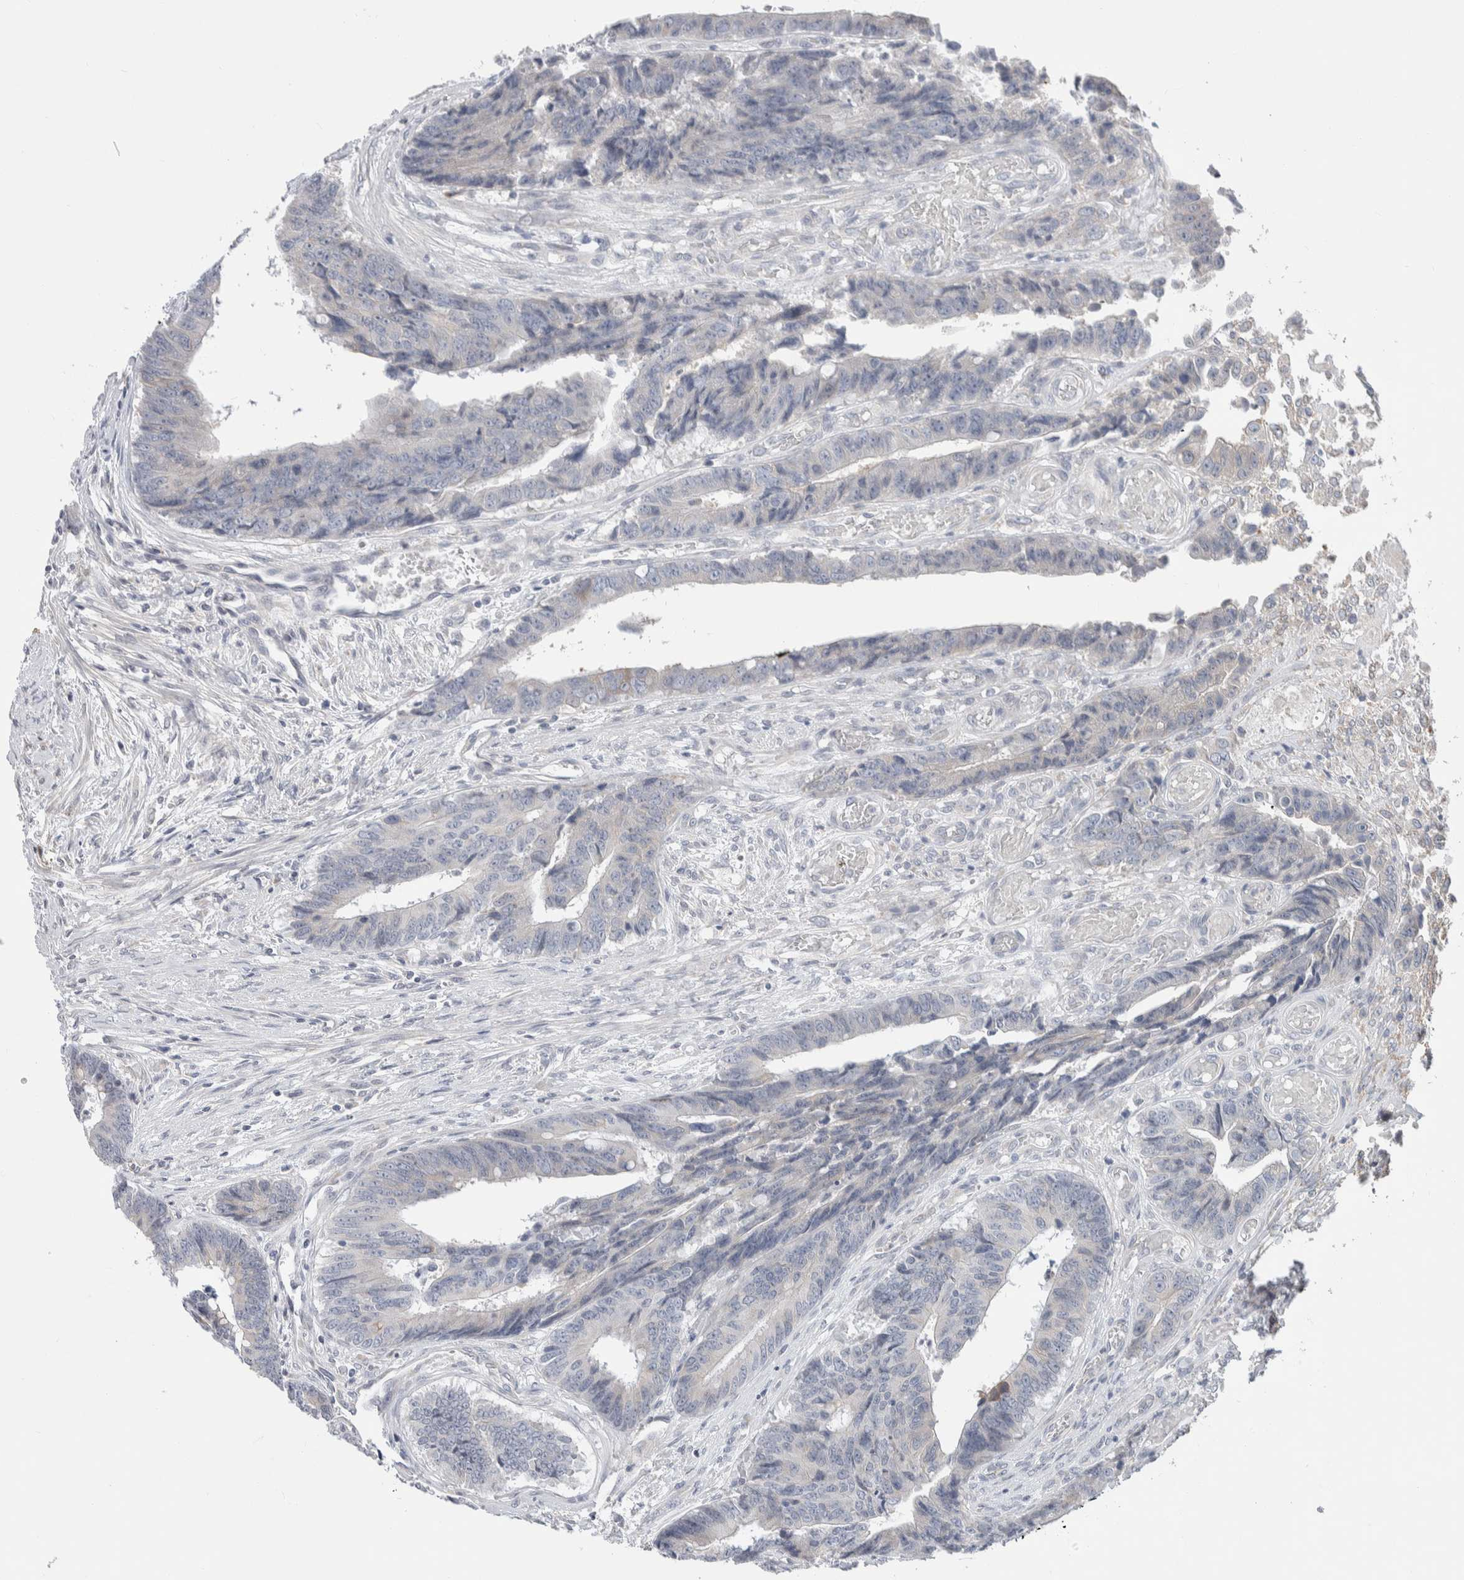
{"staining": {"intensity": "negative", "quantity": "none", "location": "none"}, "tissue": "colorectal cancer", "cell_type": "Tumor cells", "image_type": "cancer", "snomed": [{"axis": "morphology", "description": "Adenocarcinoma, NOS"}, {"axis": "topography", "description": "Rectum"}], "caption": "Immunohistochemical staining of adenocarcinoma (colorectal) reveals no significant expression in tumor cells.", "gene": "RUSF1", "patient": {"sex": "male", "age": 84}}